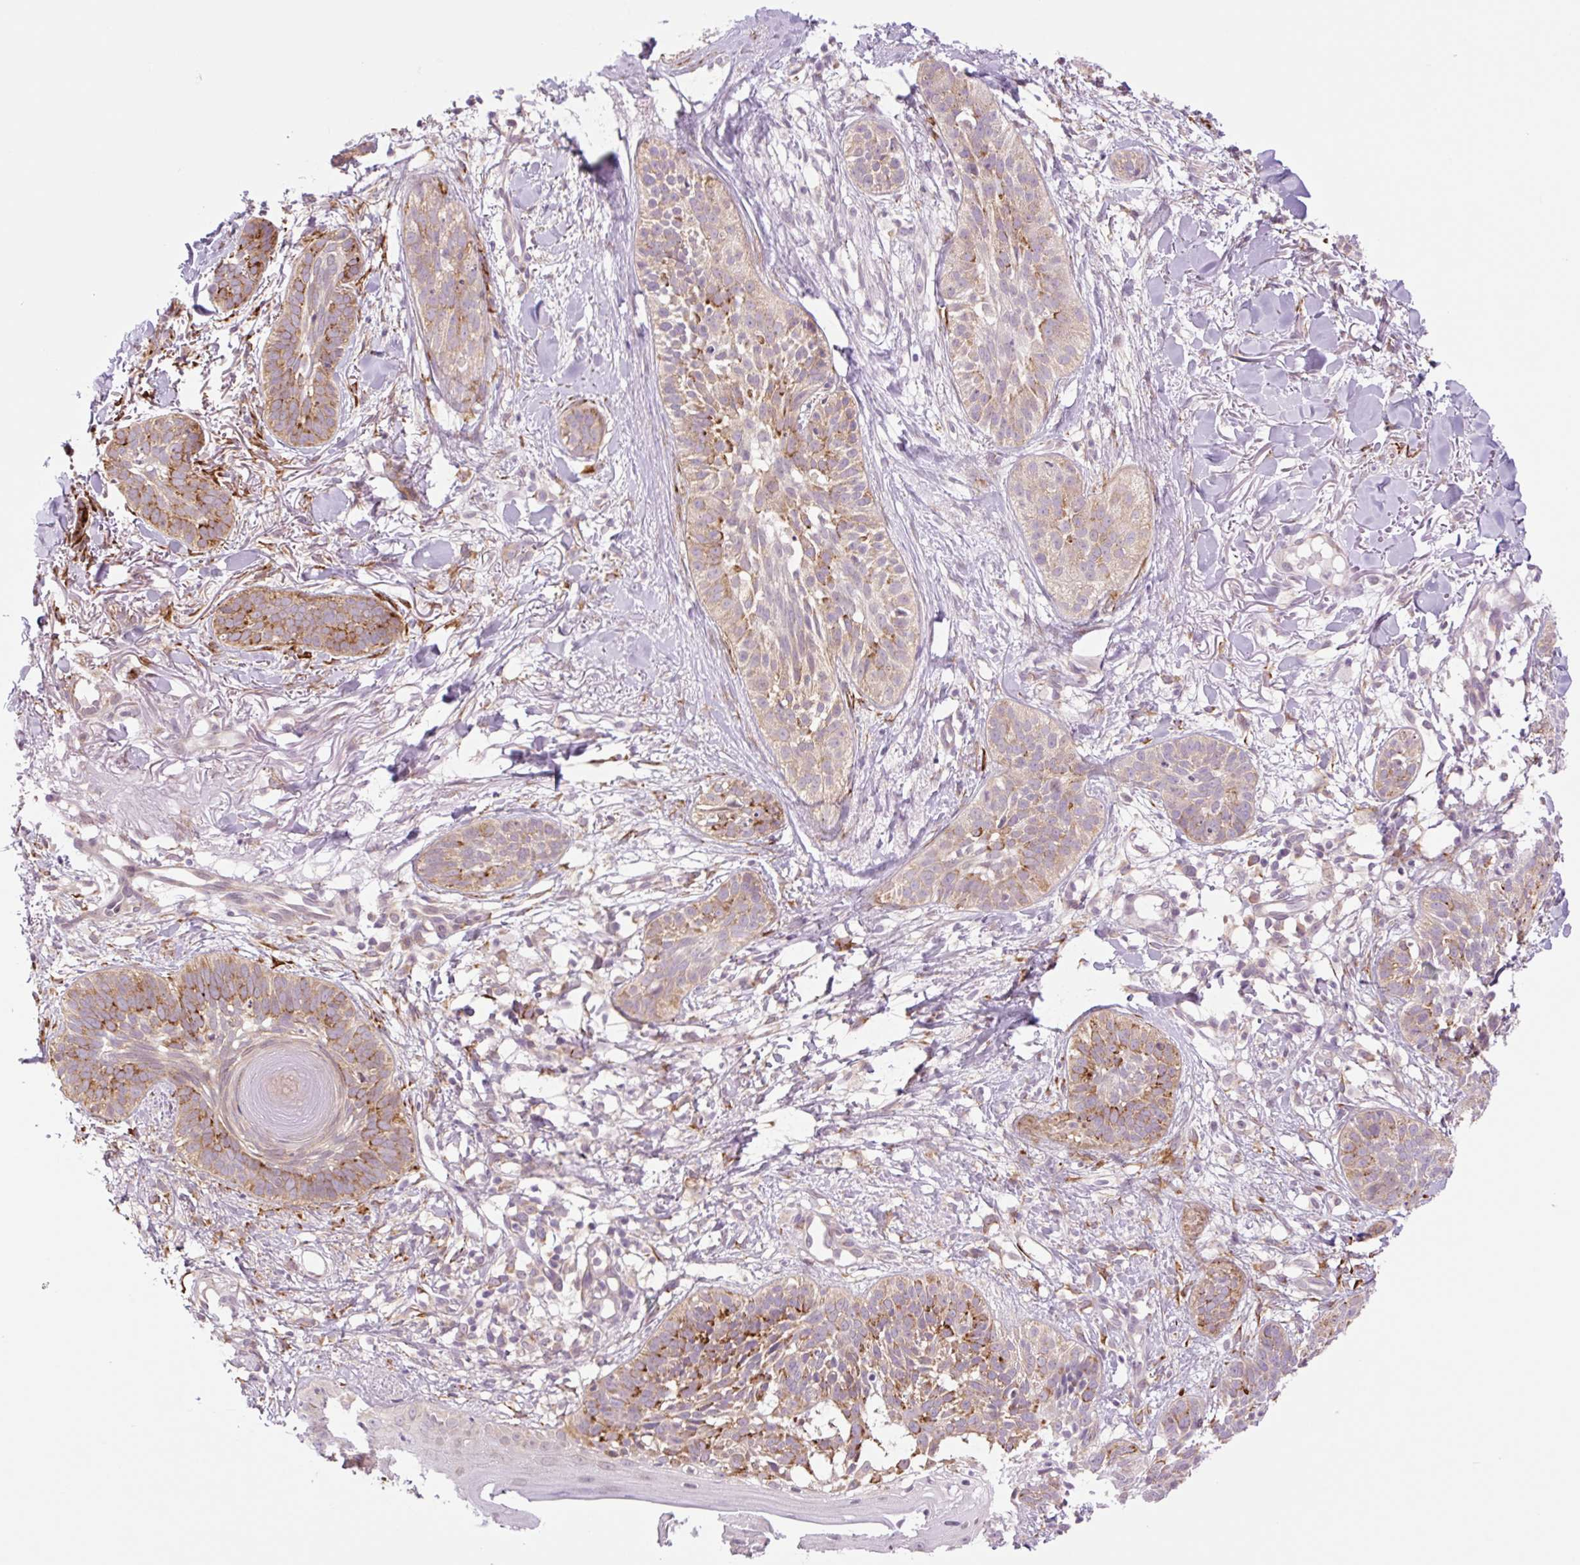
{"staining": {"intensity": "moderate", "quantity": "25%-75%", "location": "cytoplasmic/membranous"}, "tissue": "skin cancer", "cell_type": "Tumor cells", "image_type": "cancer", "snomed": [{"axis": "morphology", "description": "Basal cell carcinoma"}, {"axis": "topography", "description": "Skin"}], "caption": "A brown stain labels moderate cytoplasmic/membranous expression of a protein in skin basal cell carcinoma tumor cells.", "gene": "COL5A1", "patient": {"sex": "male", "age": 52}}